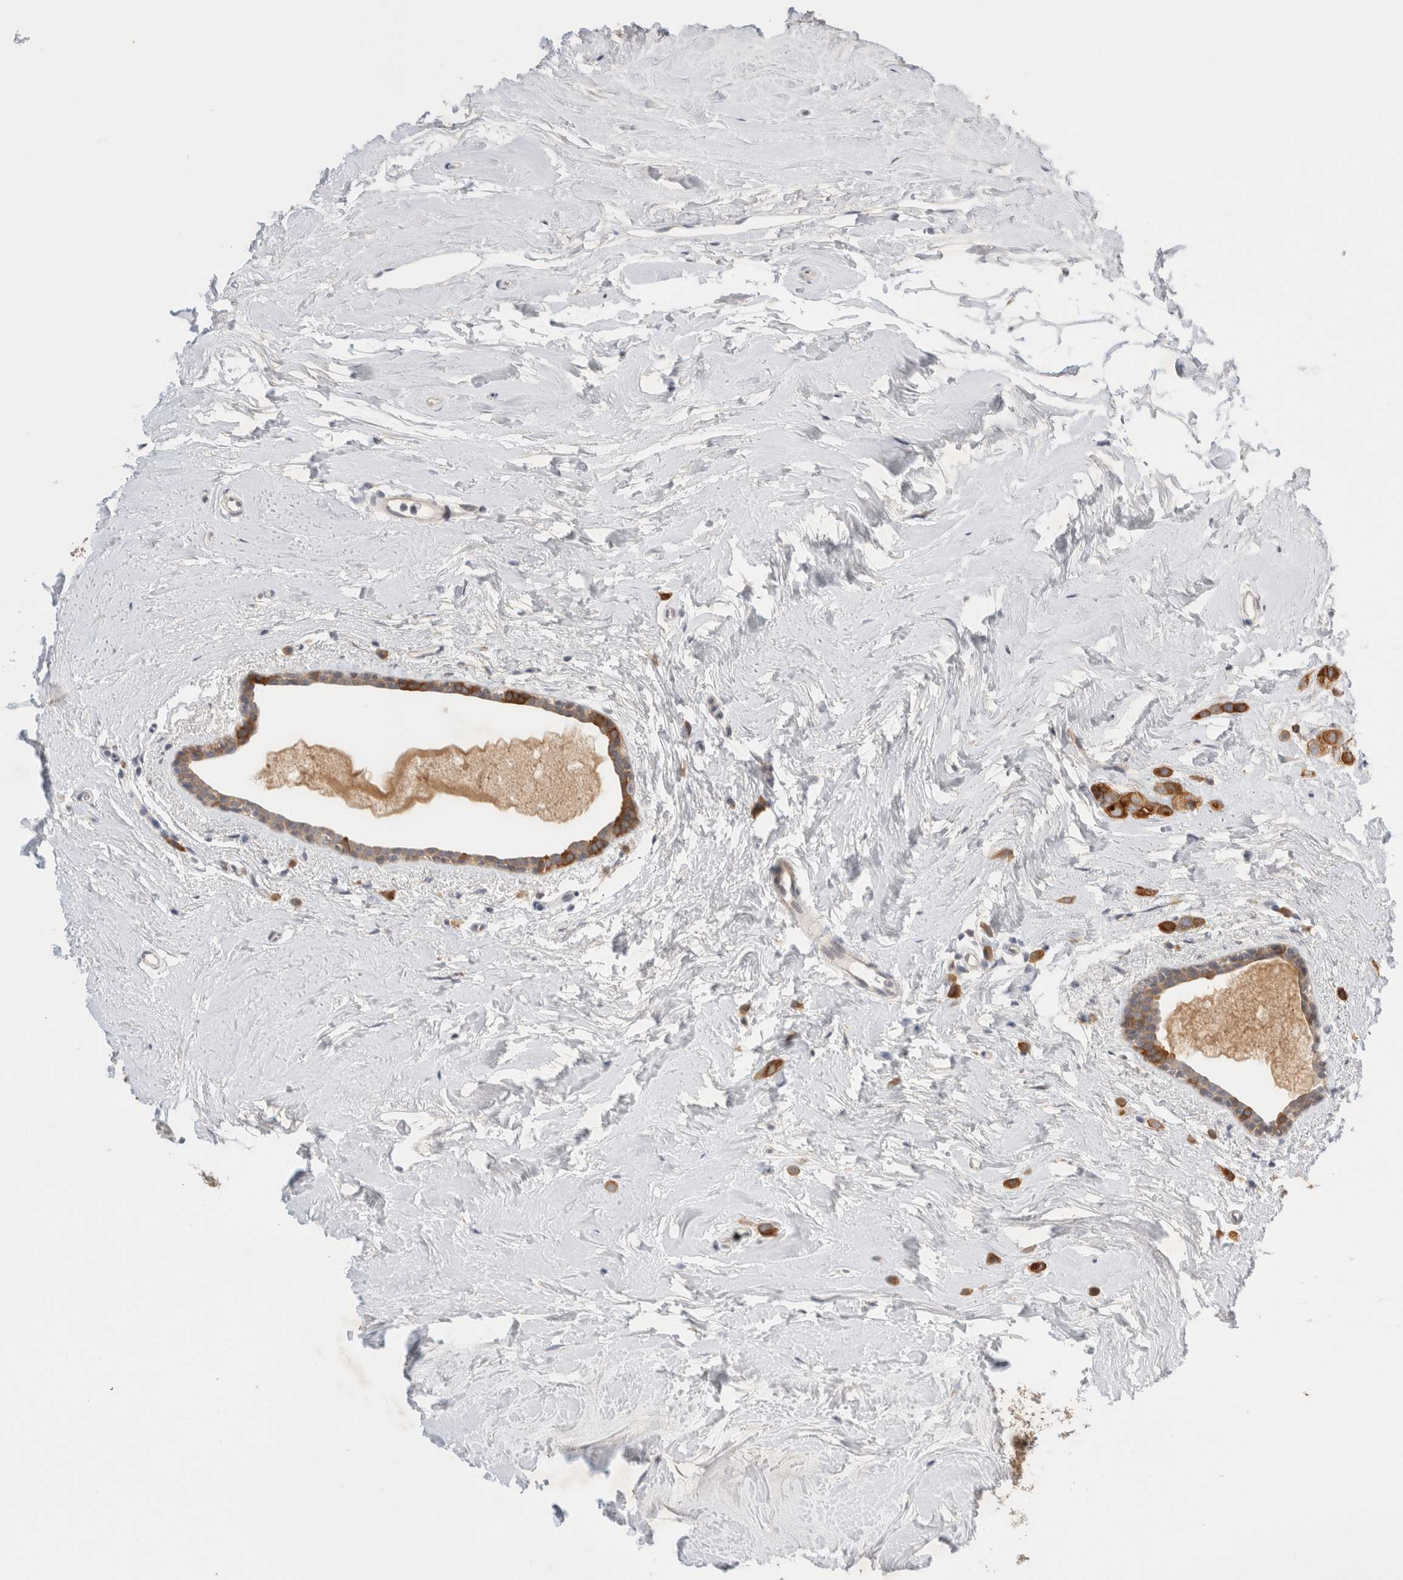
{"staining": {"intensity": "moderate", "quantity": ">75%", "location": "cytoplasmic/membranous"}, "tissue": "breast cancer", "cell_type": "Tumor cells", "image_type": "cancer", "snomed": [{"axis": "morphology", "description": "Lobular carcinoma"}, {"axis": "topography", "description": "Breast"}], "caption": "This micrograph exhibits breast cancer stained with immunohistochemistry (IHC) to label a protein in brown. The cytoplasmic/membranous of tumor cells show moderate positivity for the protein. Nuclei are counter-stained blue.", "gene": "NEDD4L", "patient": {"sex": "female", "age": 47}}